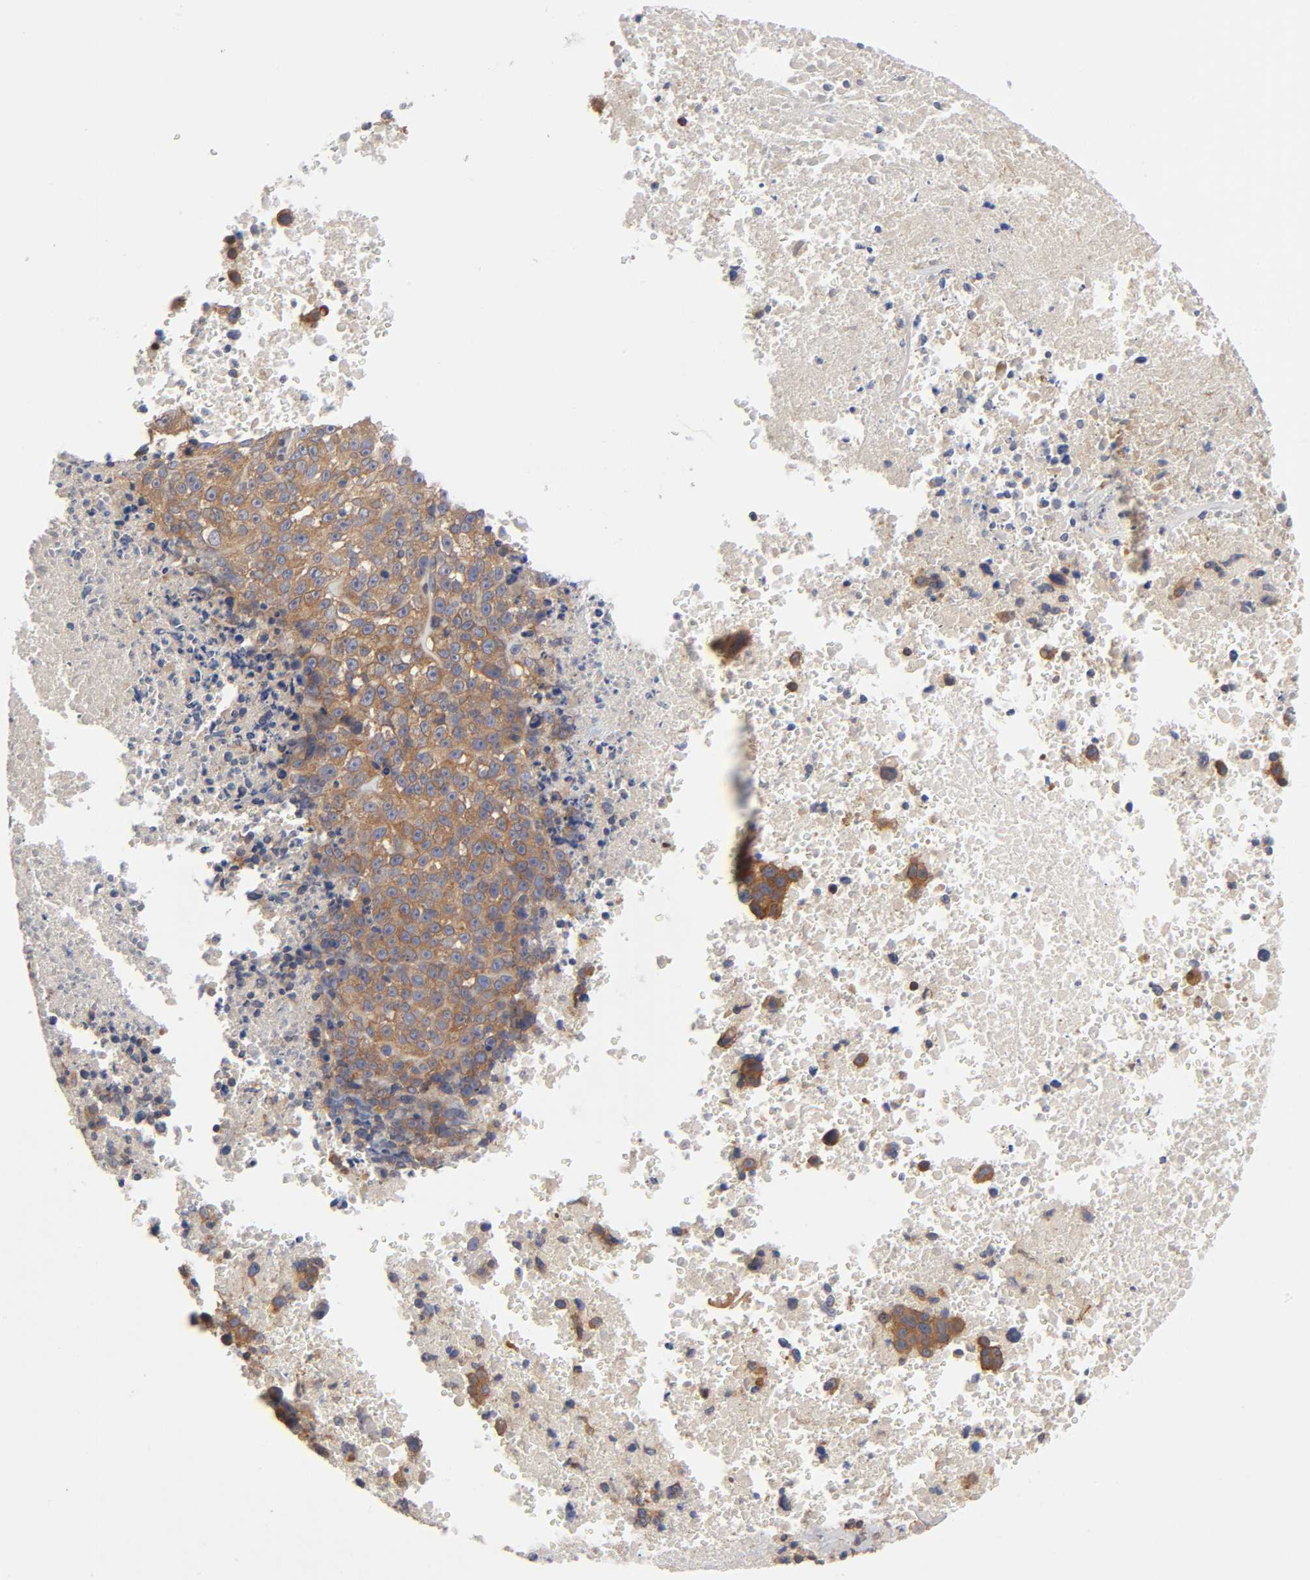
{"staining": {"intensity": "moderate", "quantity": ">75%", "location": "cytoplasmic/membranous"}, "tissue": "melanoma", "cell_type": "Tumor cells", "image_type": "cancer", "snomed": [{"axis": "morphology", "description": "Malignant melanoma, Metastatic site"}, {"axis": "topography", "description": "Cerebral cortex"}], "caption": "This is an image of immunohistochemistry (IHC) staining of melanoma, which shows moderate positivity in the cytoplasmic/membranous of tumor cells.", "gene": "STRN3", "patient": {"sex": "female", "age": 52}}